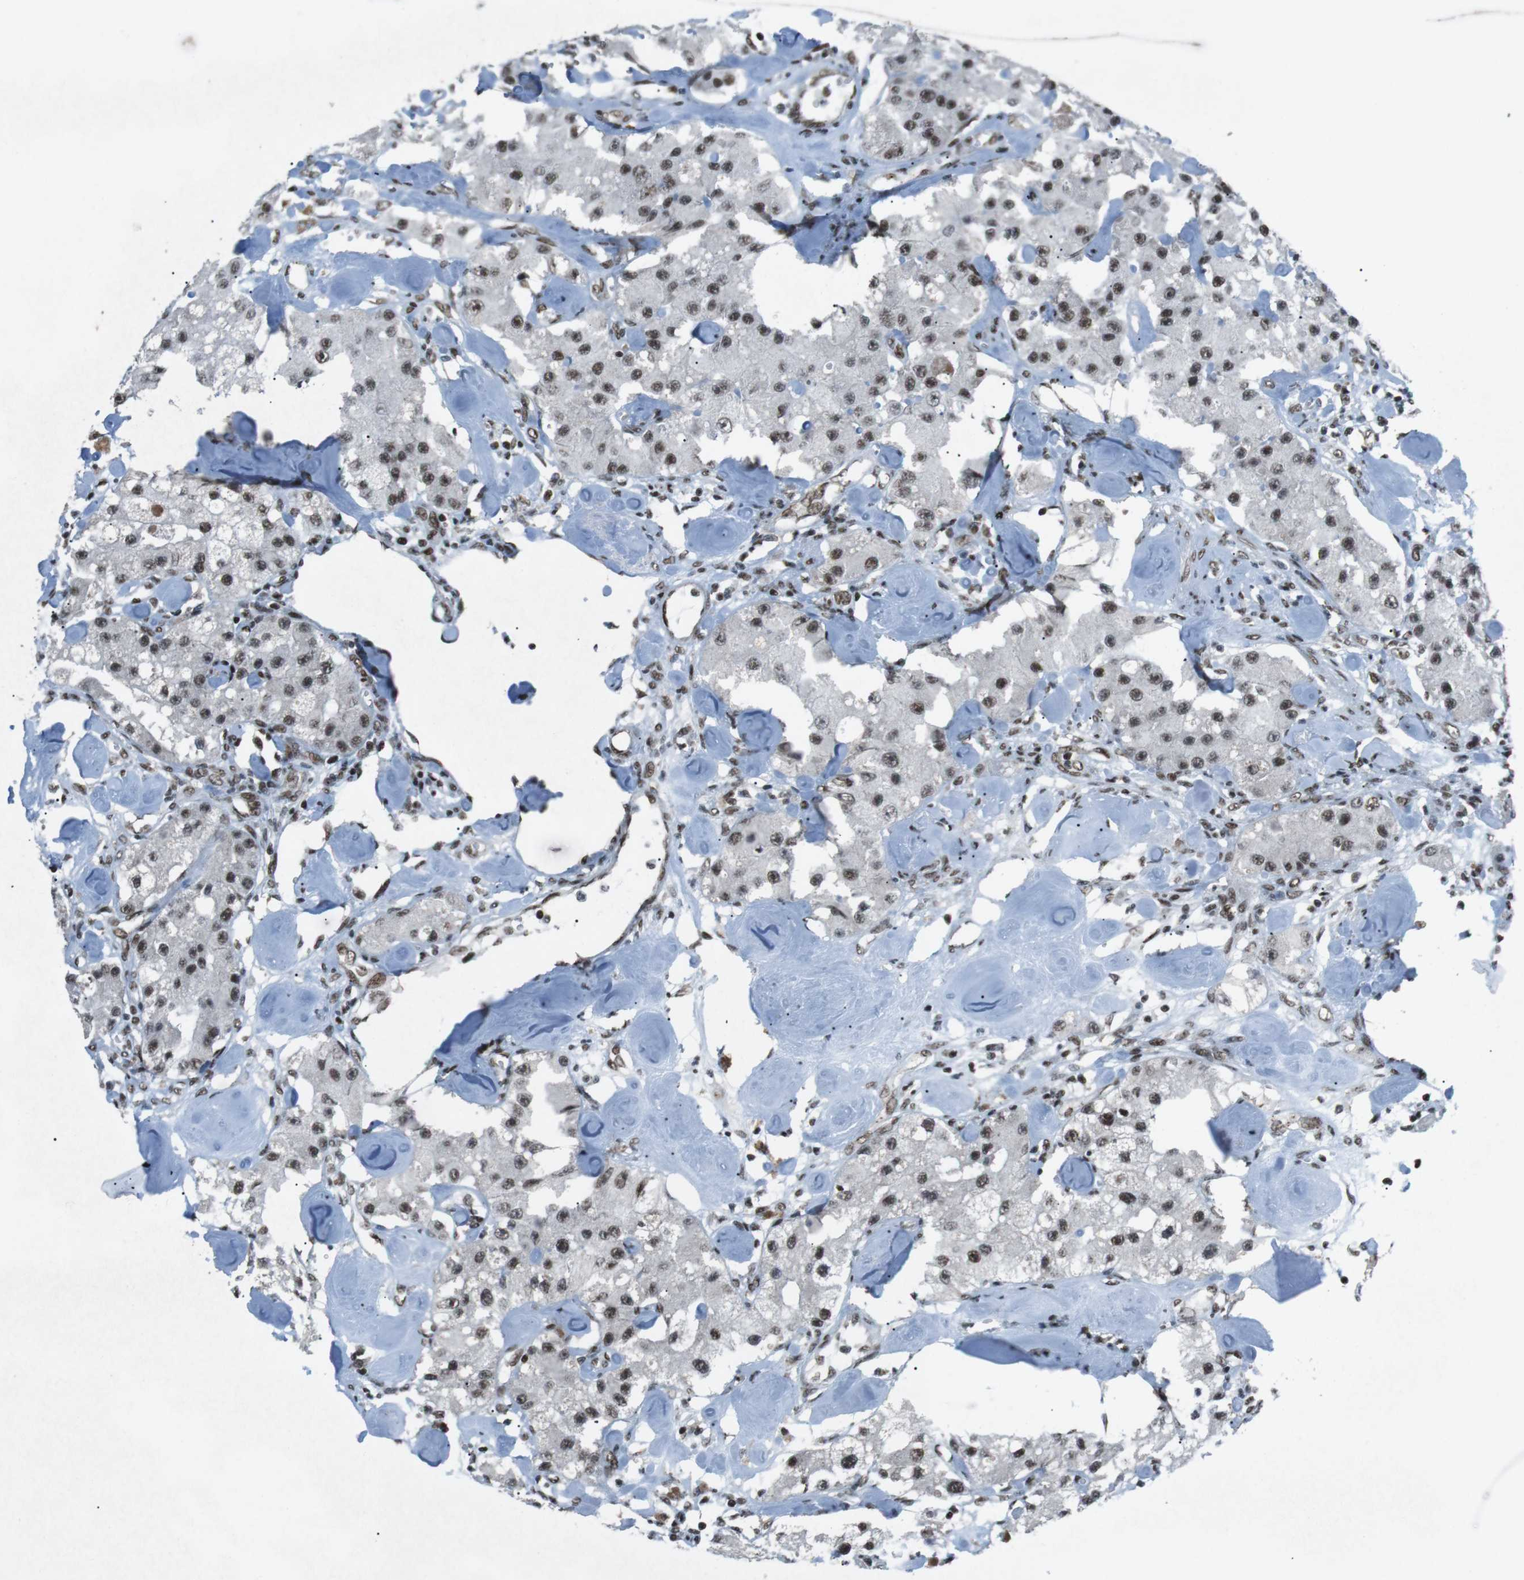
{"staining": {"intensity": "strong", "quantity": ">75%", "location": "nuclear"}, "tissue": "carcinoid", "cell_type": "Tumor cells", "image_type": "cancer", "snomed": [{"axis": "morphology", "description": "Carcinoid, malignant, NOS"}, {"axis": "topography", "description": "Pancreas"}], "caption": "High-magnification brightfield microscopy of carcinoid (malignant) stained with DAB (brown) and counterstained with hematoxylin (blue). tumor cells exhibit strong nuclear staining is present in approximately>75% of cells. (brown staining indicates protein expression, while blue staining denotes nuclei).", "gene": "TAF1", "patient": {"sex": "male", "age": 41}}